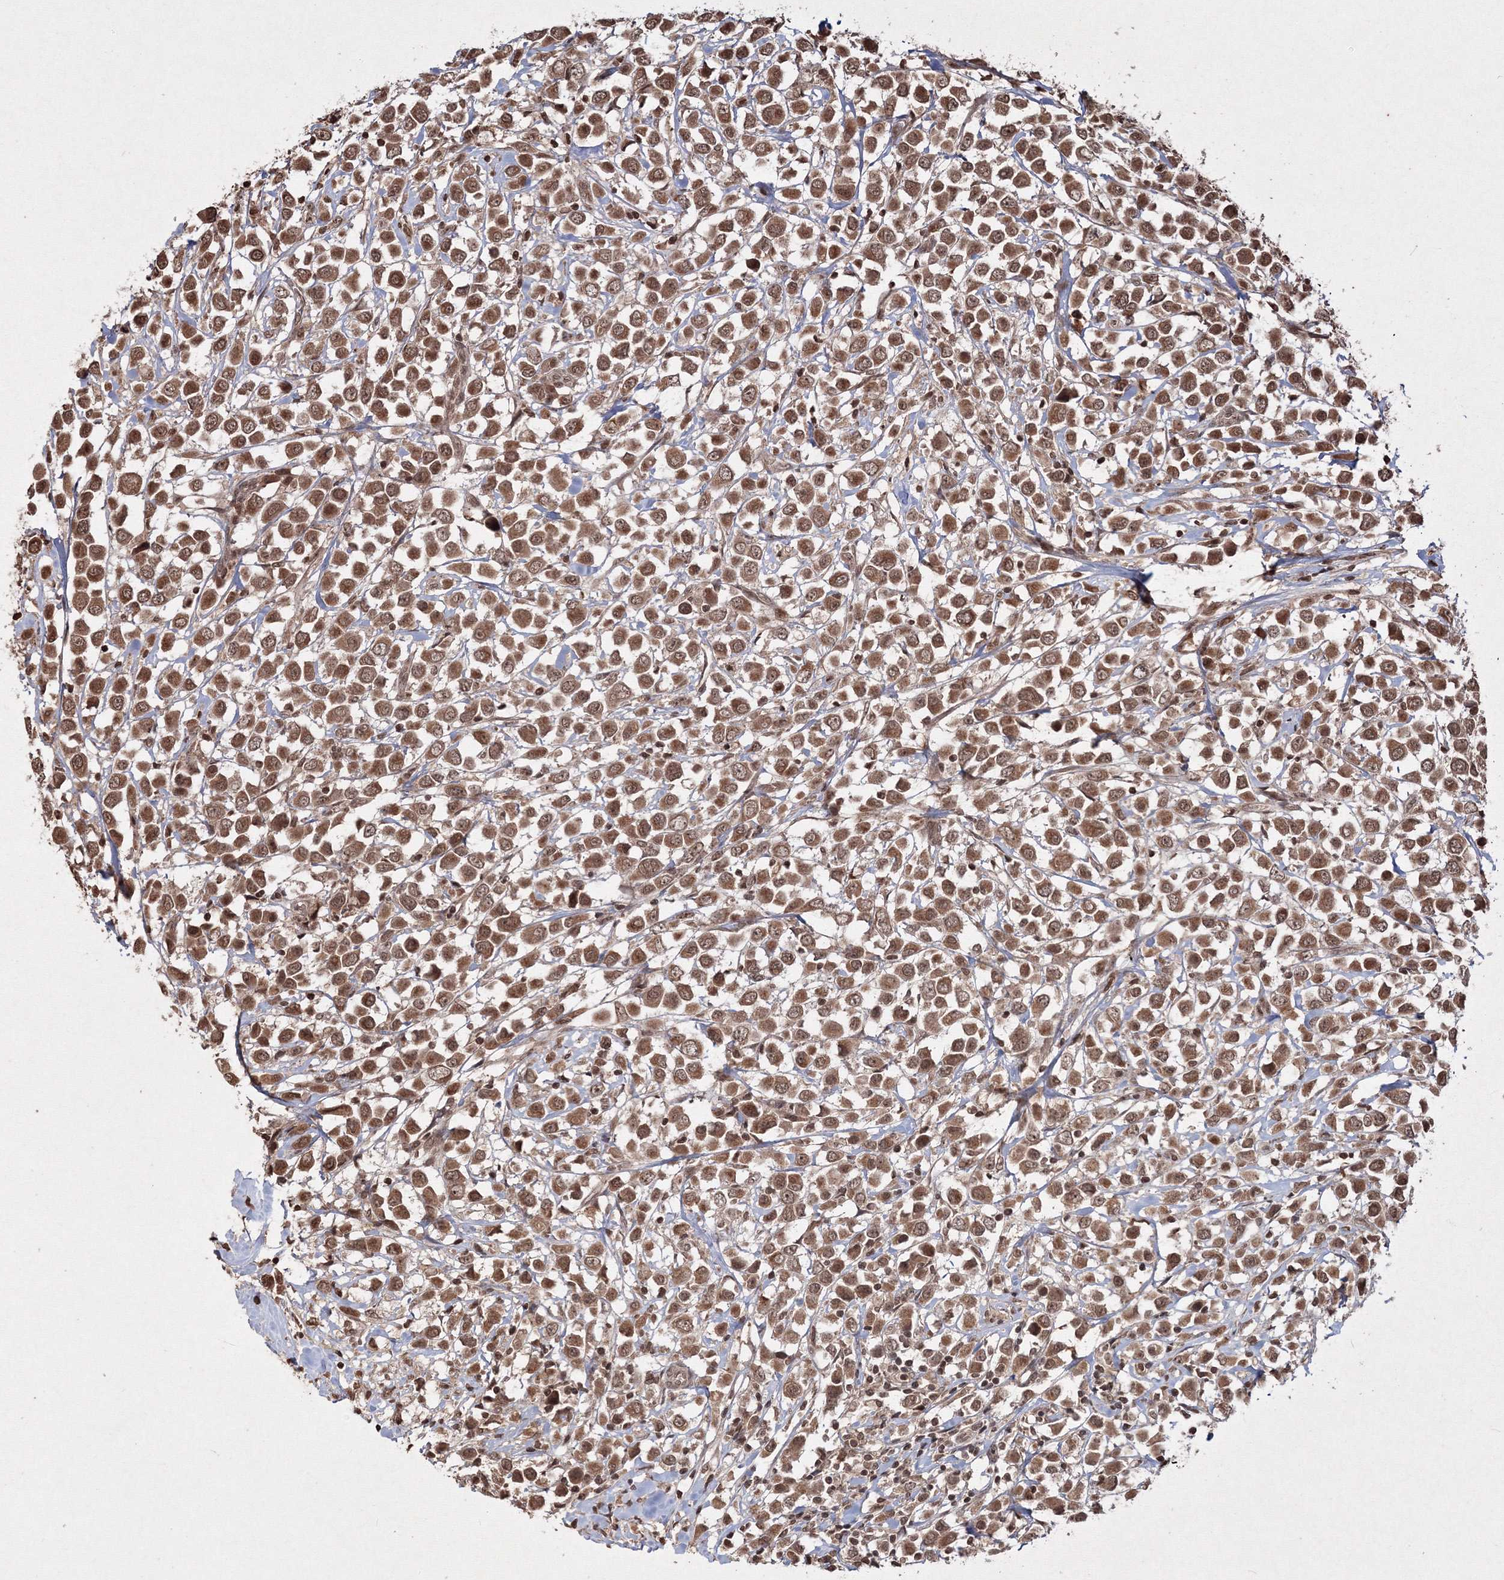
{"staining": {"intensity": "moderate", "quantity": ">75%", "location": "cytoplasmic/membranous,nuclear"}, "tissue": "breast cancer", "cell_type": "Tumor cells", "image_type": "cancer", "snomed": [{"axis": "morphology", "description": "Duct carcinoma"}, {"axis": "topography", "description": "Breast"}], "caption": "Breast intraductal carcinoma was stained to show a protein in brown. There is medium levels of moderate cytoplasmic/membranous and nuclear positivity in about >75% of tumor cells.", "gene": "PEX13", "patient": {"sex": "female", "age": 61}}